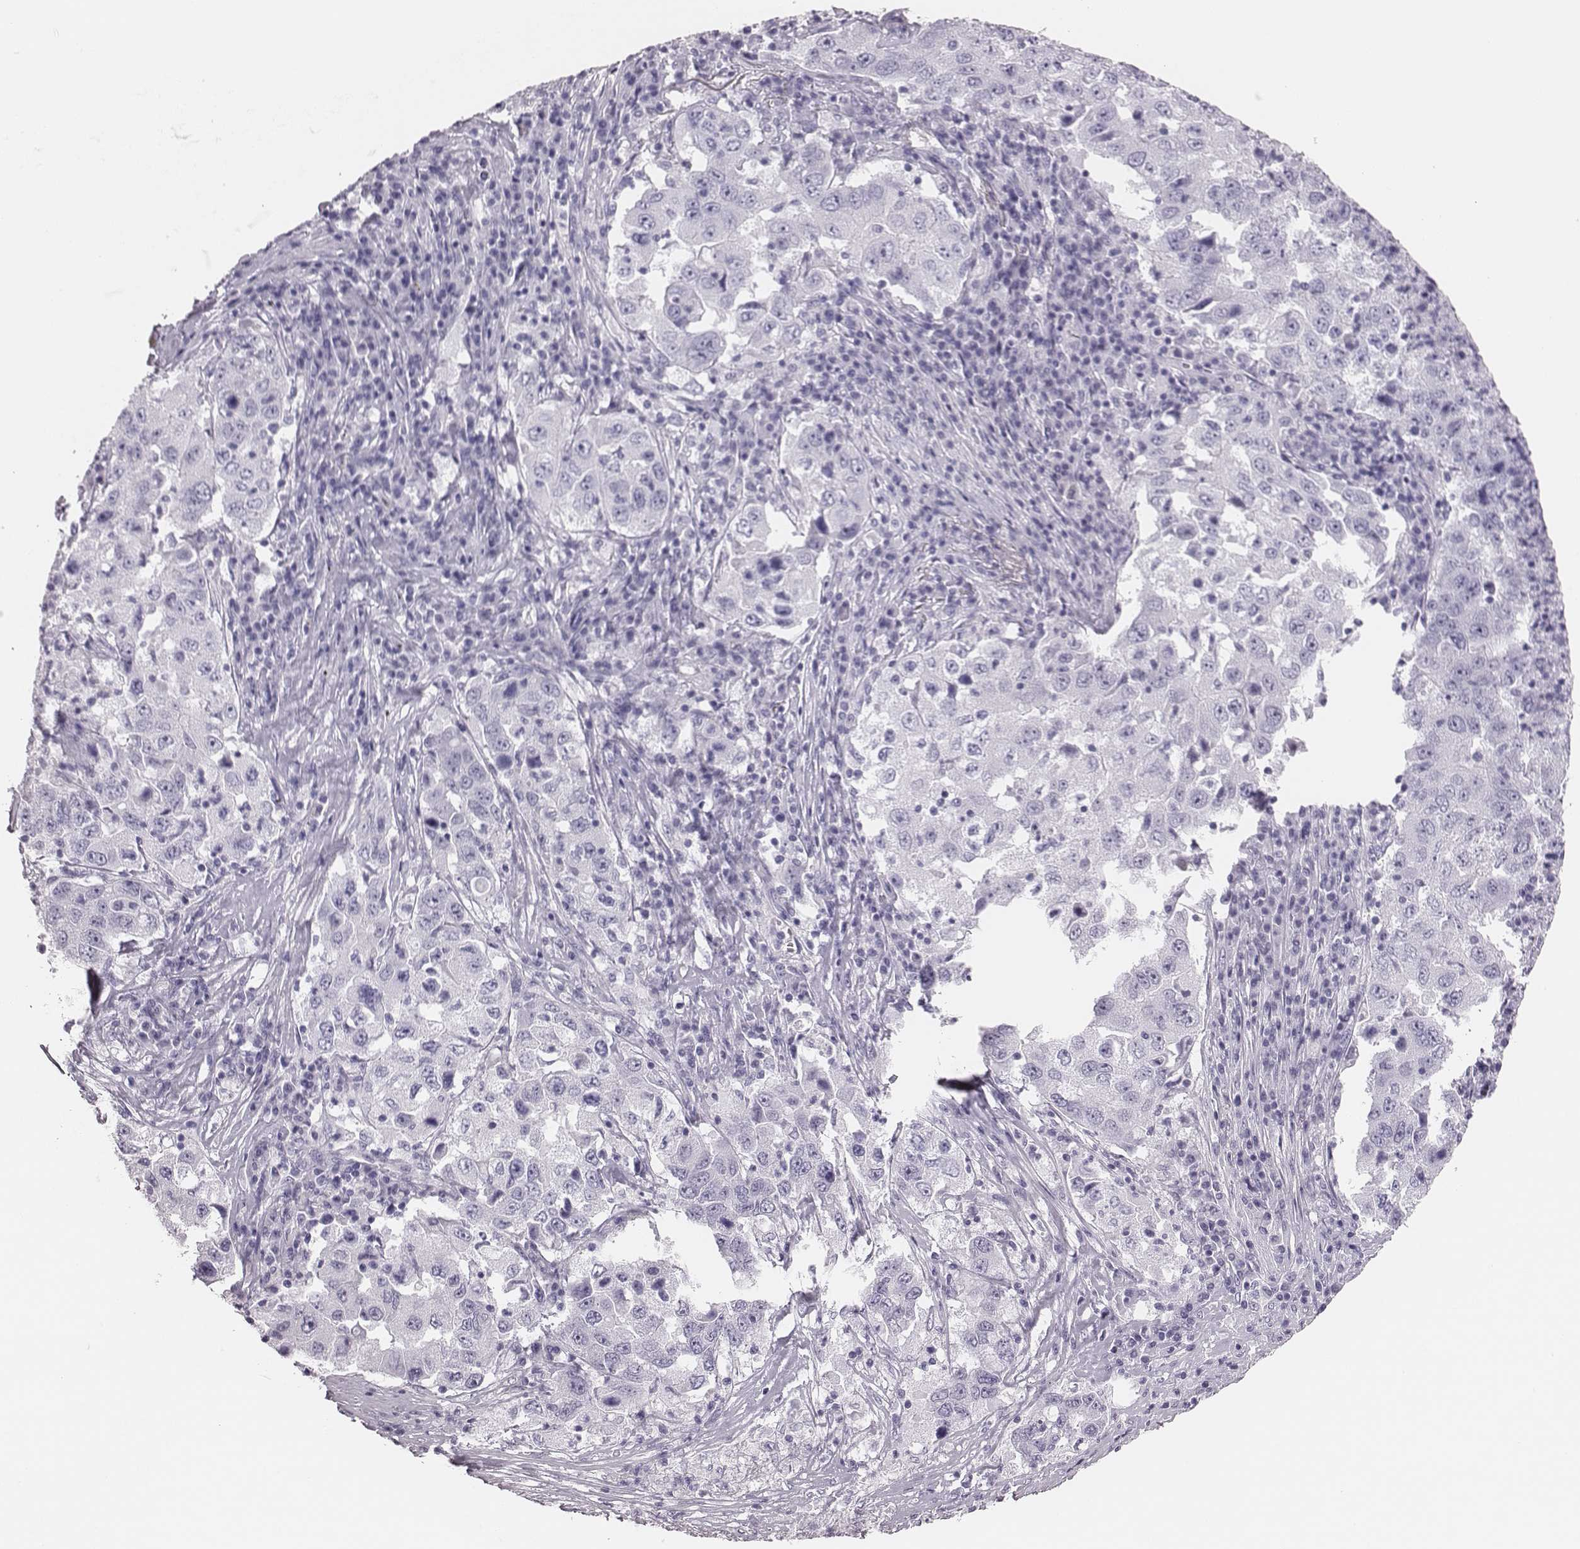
{"staining": {"intensity": "negative", "quantity": "none", "location": "none"}, "tissue": "lung cancer", "cell_type": "Tumor cells", "image_type": "cancer", "snomed": [{"axis": "morphology", "description": "Adenocarcinoma, NOS"}, {"axis": "topography", "description": "Lung"}], "caption": "Adenocarcinoma (lung) stained for a protein using immunohistochemistry demonstrates no expression tumor cells.", "gene": "H1-6", "patient": {"sex": "male", "age": 73}}